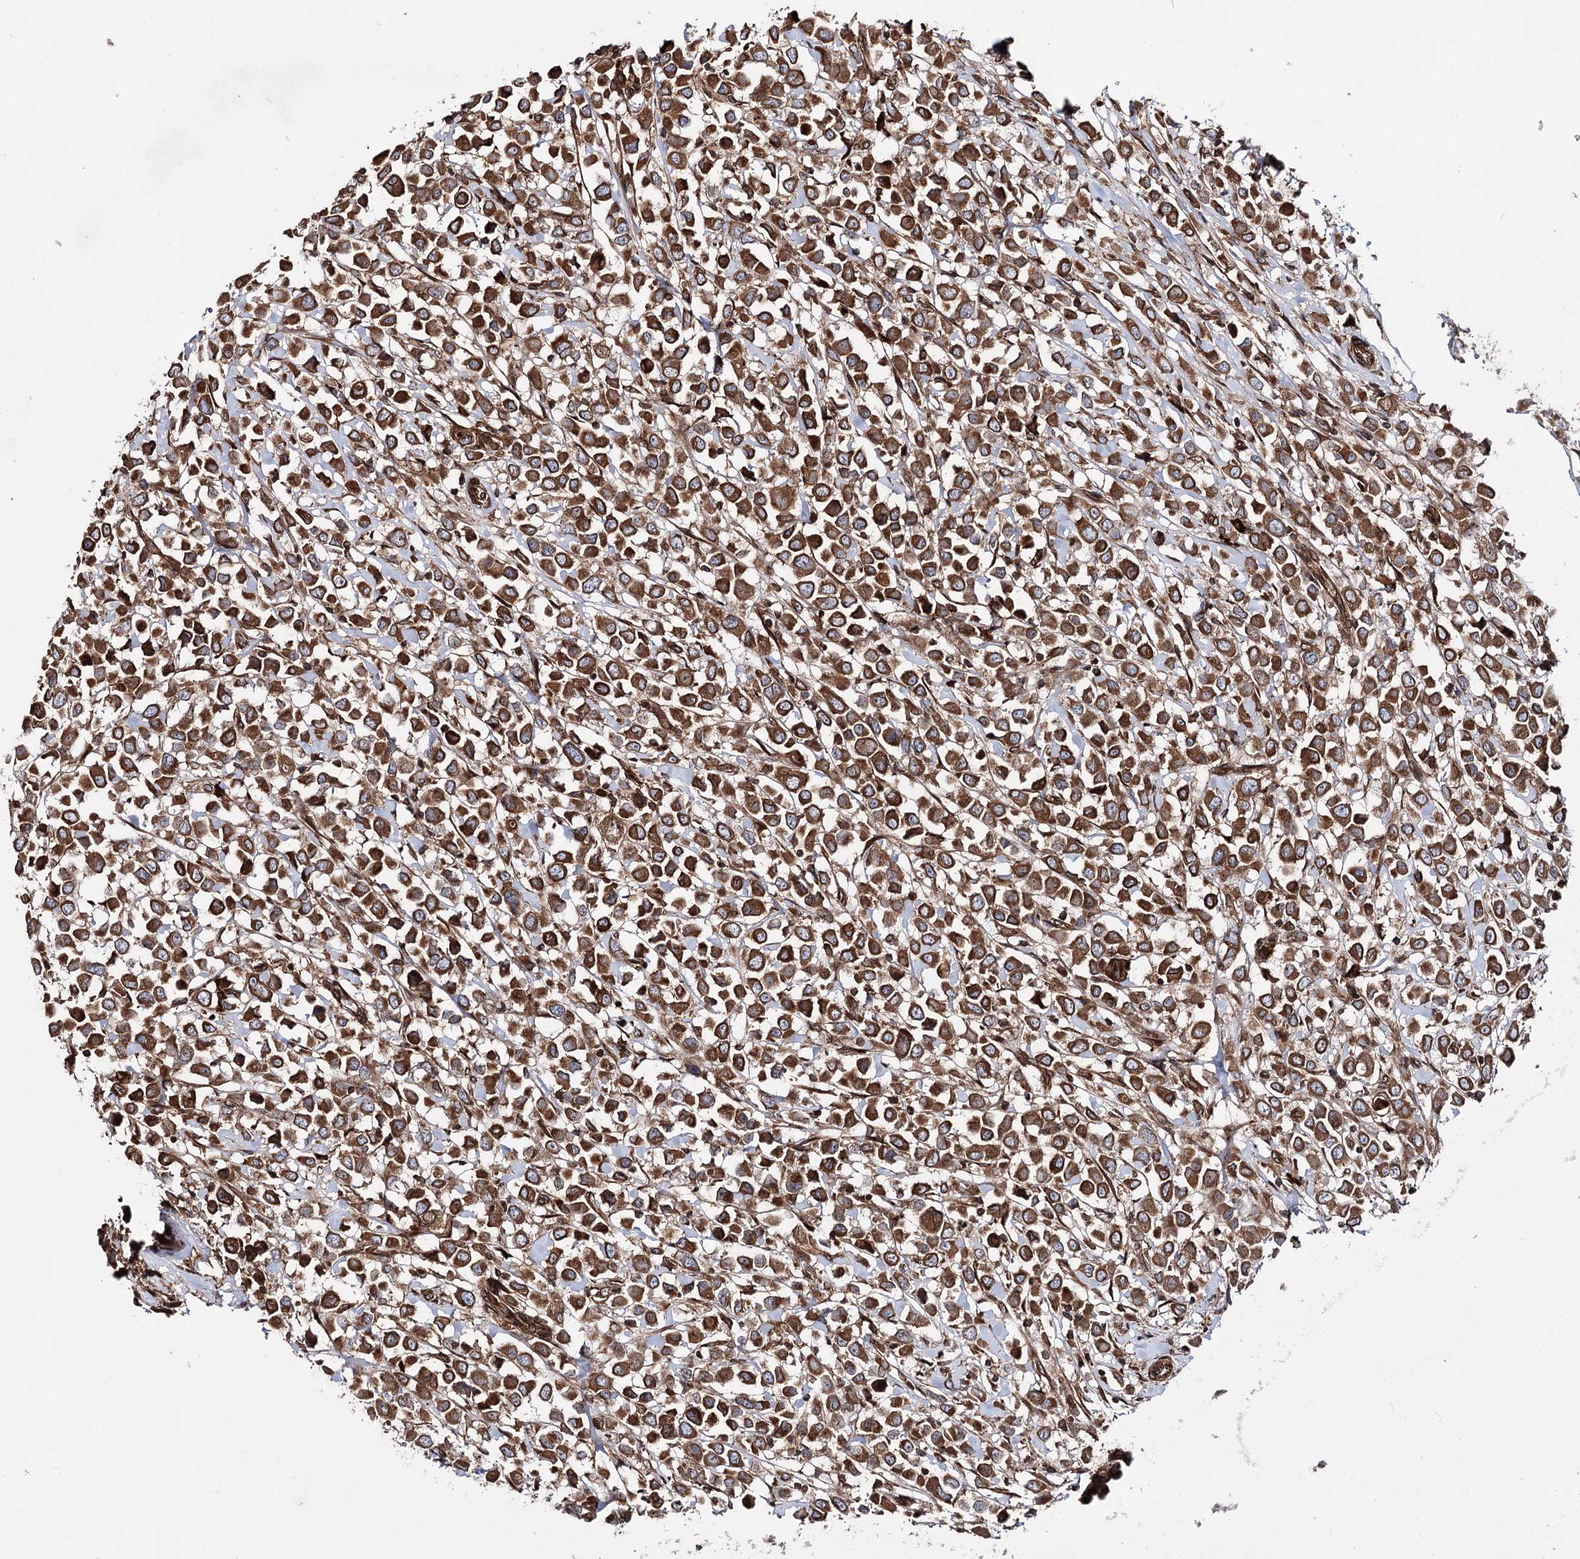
{"staining": {"intensity": "strong", "quantity": ">75%", "location": "cytoplasmic/membranous"}, "tissue": "breast cancer", "cell_type": "Tumor cells", "image_type": "cancer", "snomed": [{"axis": "morphology", "description": "Duct carcinoma"}, {"axis": "topography", "description": "Breast"}], "caption": "The image shows immunohistochemical staining of breast cancer (infiltrating ductal carcinoma). There is strong cytoplasmic/membranous staining is identified in approximately >75% of tumor cells.", "gene": "FGFR1OP2", "patient": {"sex": "female", "age": 61}}